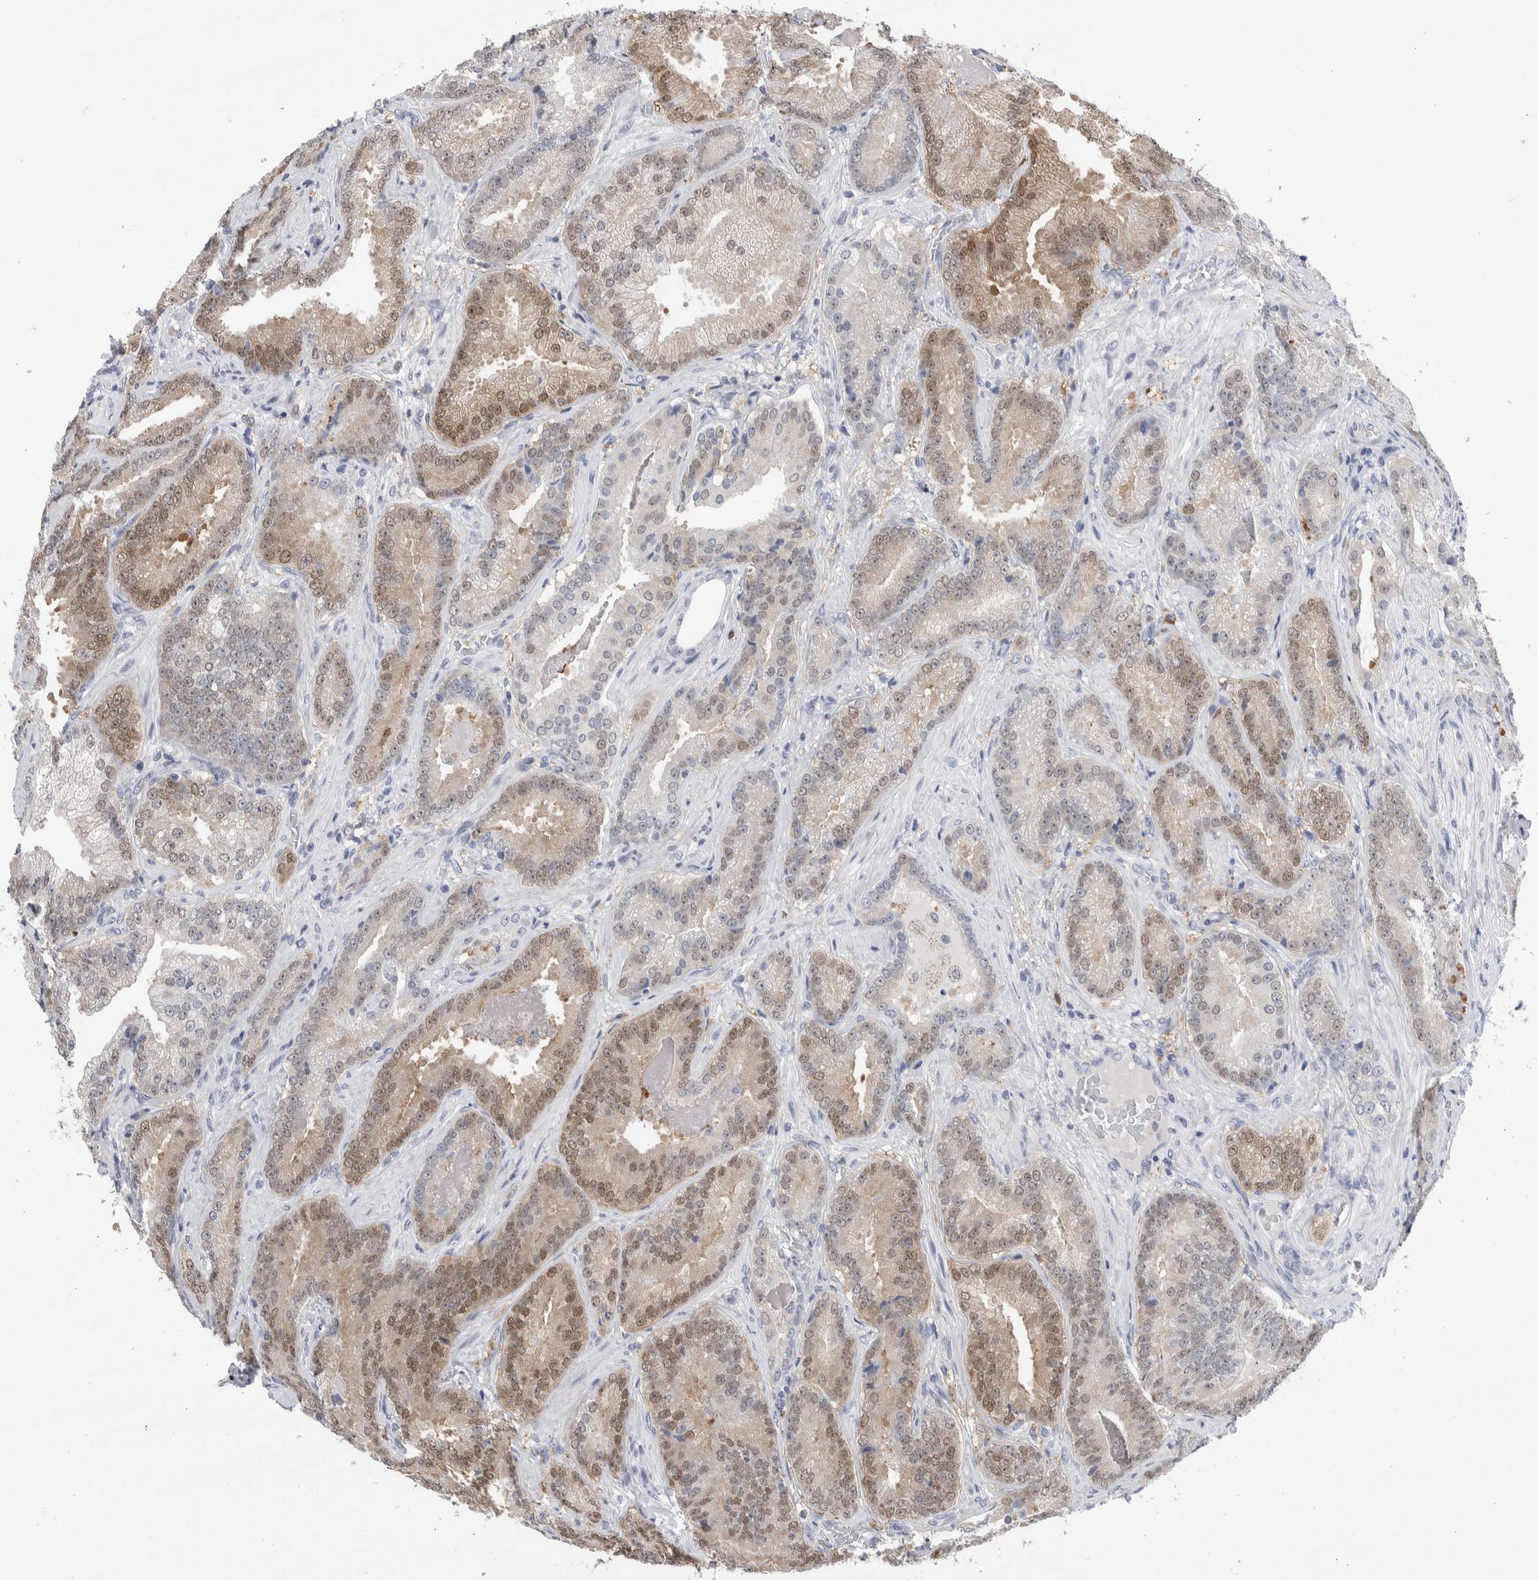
{"staining": {"intensity": "moderate", "quantity": "25%-75%", "location": "cytoplasmic/membranous,nuclear"}, "tissue": "prostate cancer", "cell_type": "Tumor cells", "image_type": "cancer", "snomed": [{"axis": "morphology", "description": "Adenocarcinoma, Low grade"}, {"axis": "topography", "description": "Prostate"}], "caption": "Immunohistochemical staining of human prostate cancer (adenocarcinoma (low-grade)) displays medium levels of moderate cytoplasmic/membranous and nuclear protein expression in approximately 25%-75% of tumor cells. (Brightfield microscopy of DAB IHC at high magnification).", "gene": "LURAP1L", "patient": {"sex": "male", "age": 51}}